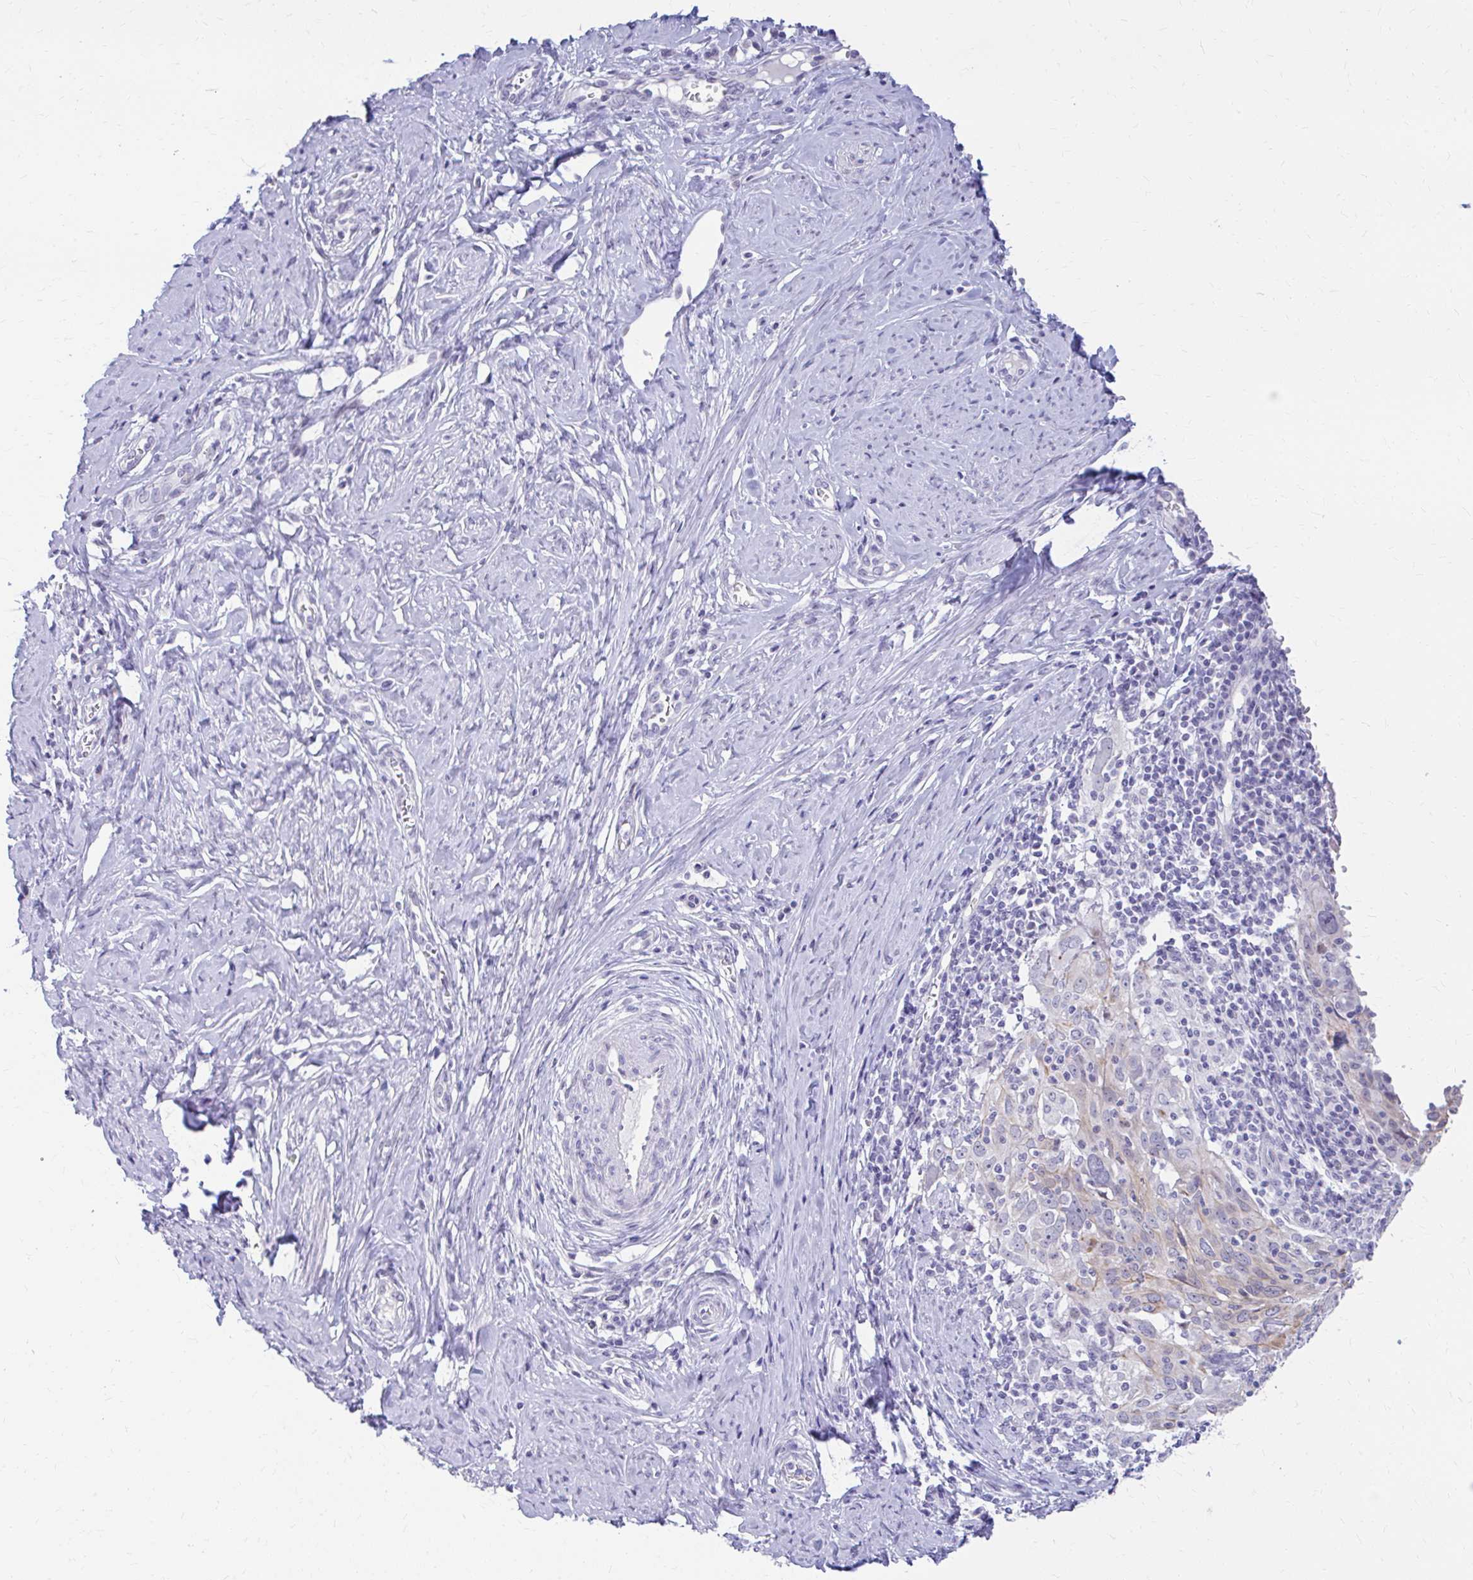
{"staining": {"intensity": "negative", "quantity": "none", "location": "none"}, "tissue": "cervical cancer", "cell_type": "Tumor cells", "image_type": "cancer", "snomed": [{"axis": "morphology", "description": "Normal tissue, NOS"}, {"axis": "morphology", "description": "Squamous cell carcinoma, NOS"}, {"axis": "topography", "description": "Cervix"}], "caption": "This is a histopathology image of immunohistochemistry staining of cervical squamous cell carcinoma, which shows no expression in tumor cells. The staining is performed using DAB (3,3'-diaminobenzidine) brown chromogen with nuclei counter-stained in using hematoxylin.", "gene": "RGS16", "patient": {"sex": "female", "age": 31}}